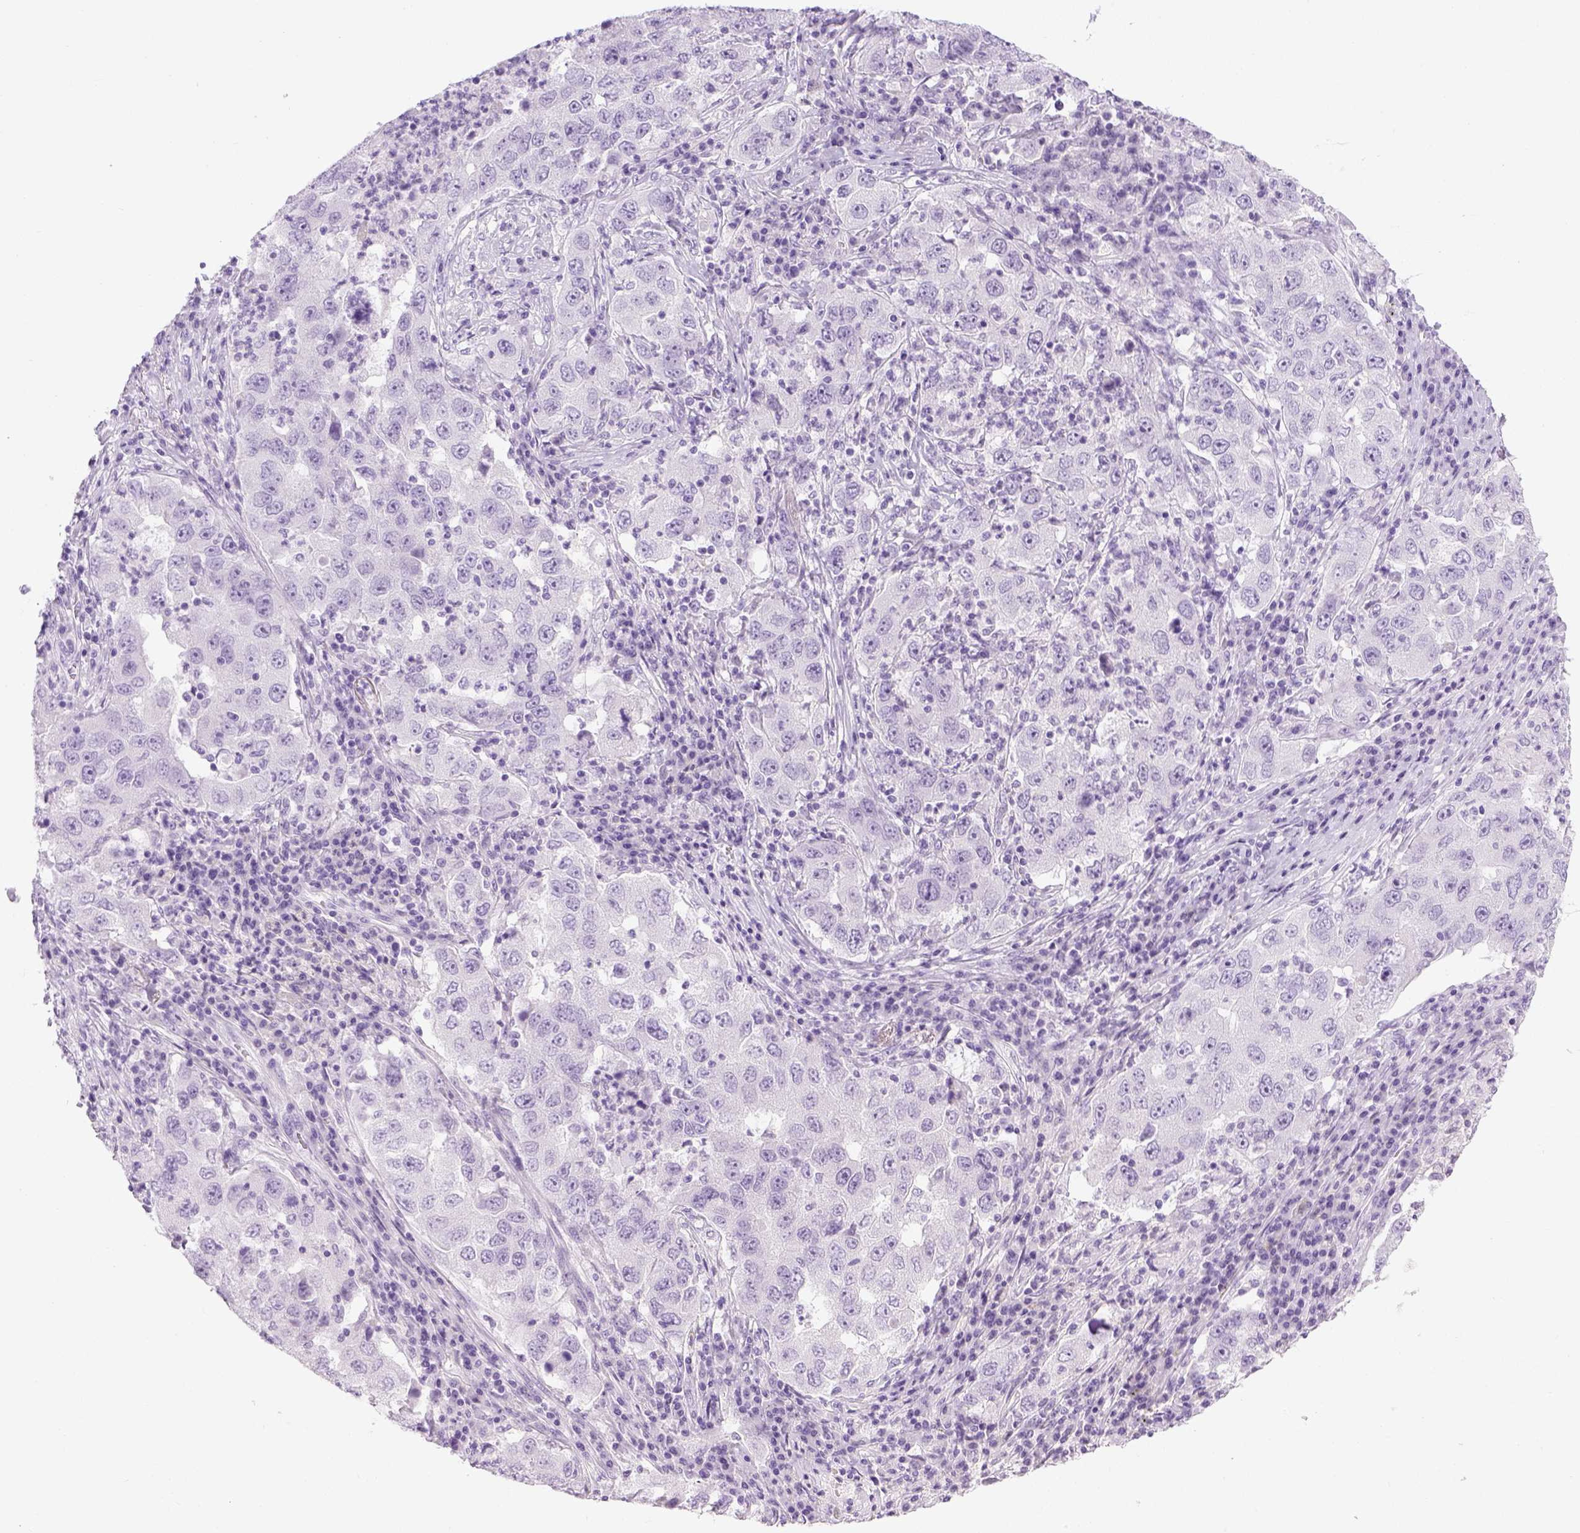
{"staining": {"intensity": "negative", "quantity": "none", "location": "none"}, "tissue": "lung cancer", "cell_type": "Tumor cells", "image_type": "cancer", "snomed": [{"axis": "morphology", "description": "Adenocarcinoma, NOS"}, {"axis": "topography", "description": "Lung"}], "caption": "High magnification brightfield microscopy of adenocarcinoma (lung) stained with DAB (3,3'-diaminobenzidine) (brown) and counterstained with hematoxylin (blue): tumor cells show no significant expression.", "gene": "LGSN", "patient": {"sex": "male", "age": 73}}